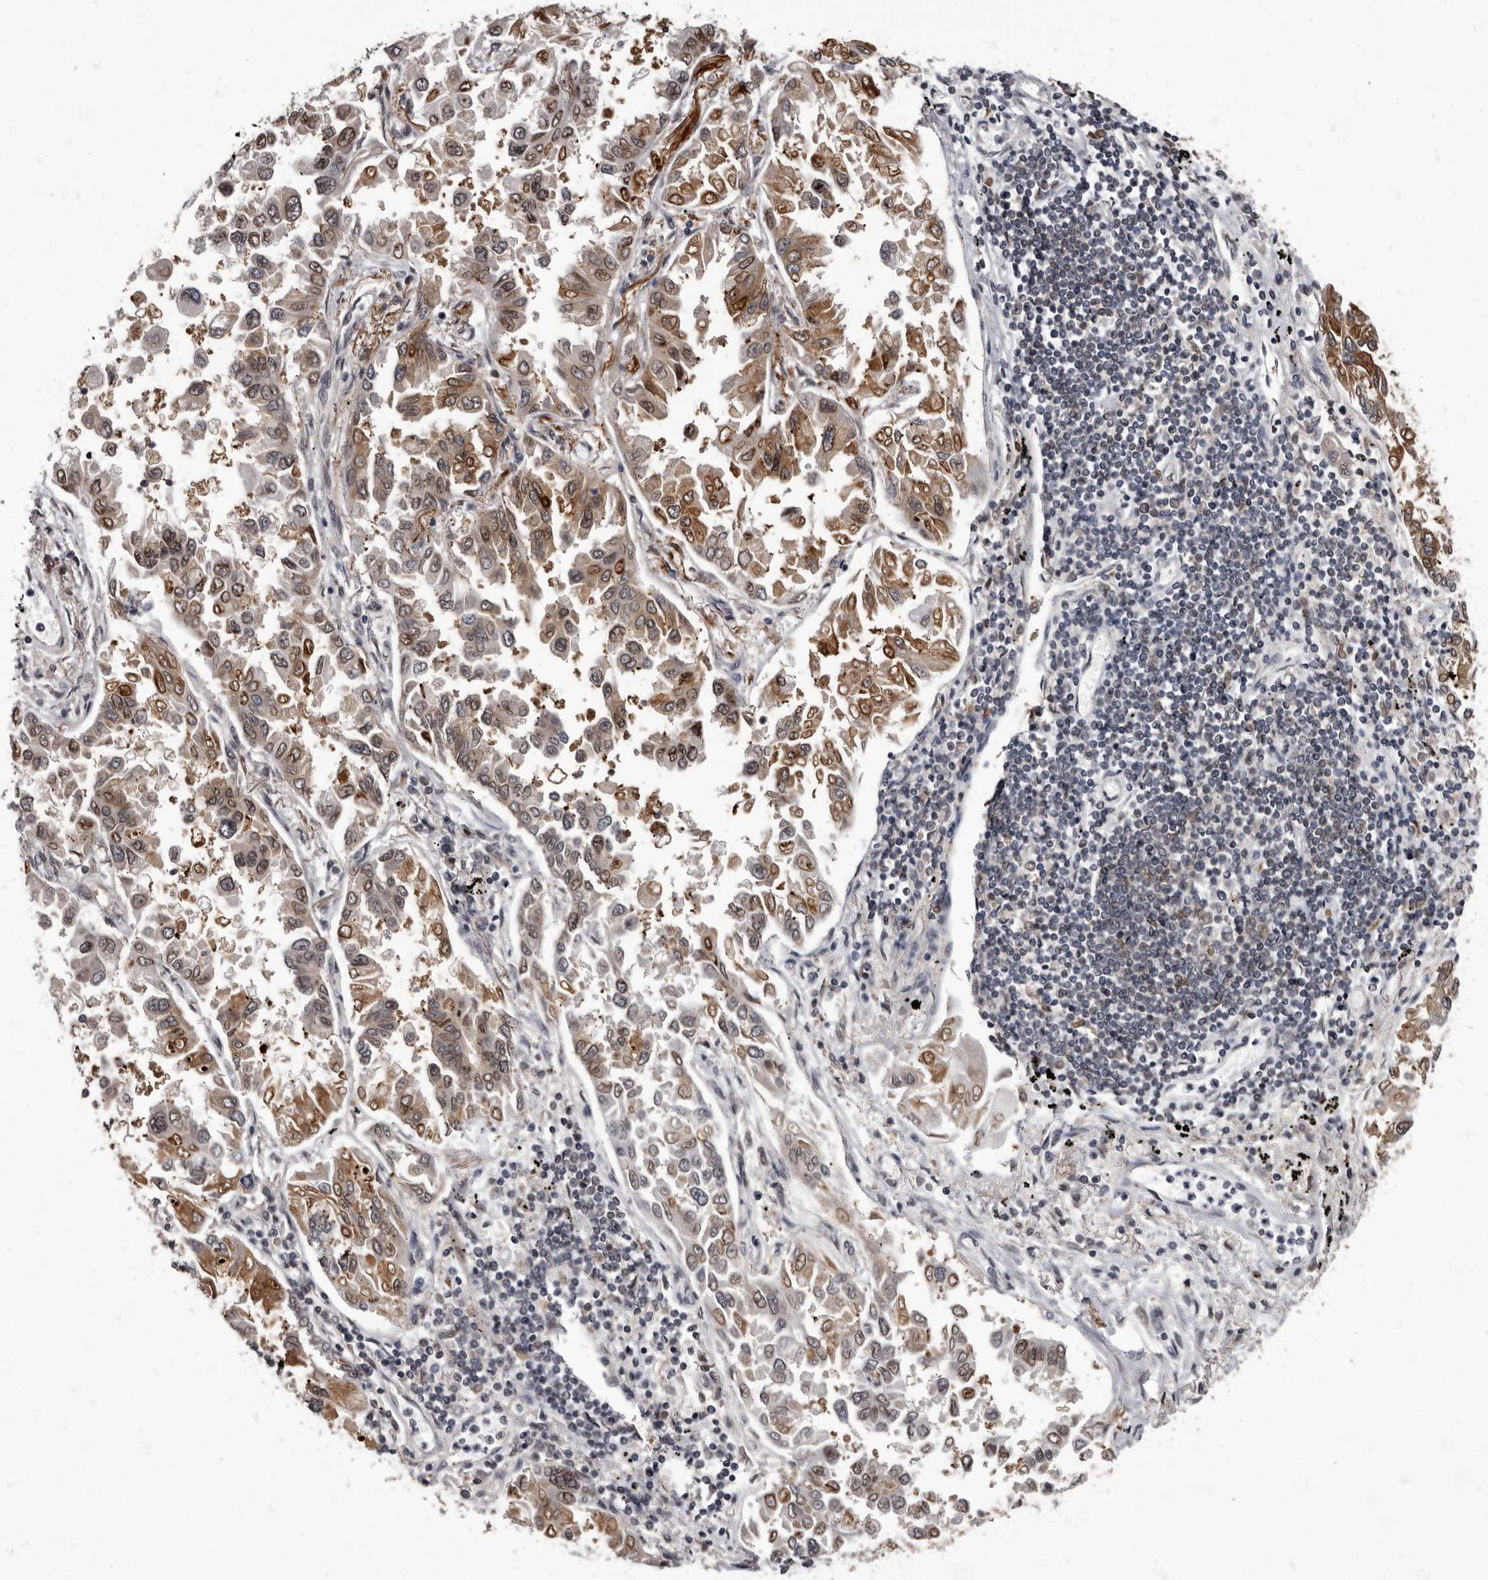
{"staining": {"intensity": "moderate", "quantity": ">75%", "location": "cytoplasmic/membranous,nuclear"}, "tissue": "lung cancer", "cell_type": "Tumor cells", "image_type": "cancer", "snomed": [{"axis": "morphology", "description": "Adenocarcinoma, NOS"}, {"axis": "topography", "description": "Lung"}], "caption": "Approximately >75% of tumor cells in human lung cancer demonstrate moderate cytoplasmic/membranous and nuclear protein expression as visualized by brown immunohistochemical staining.", "gene": "C1orf50", "patient": {"sex": "female", "age": 67}}